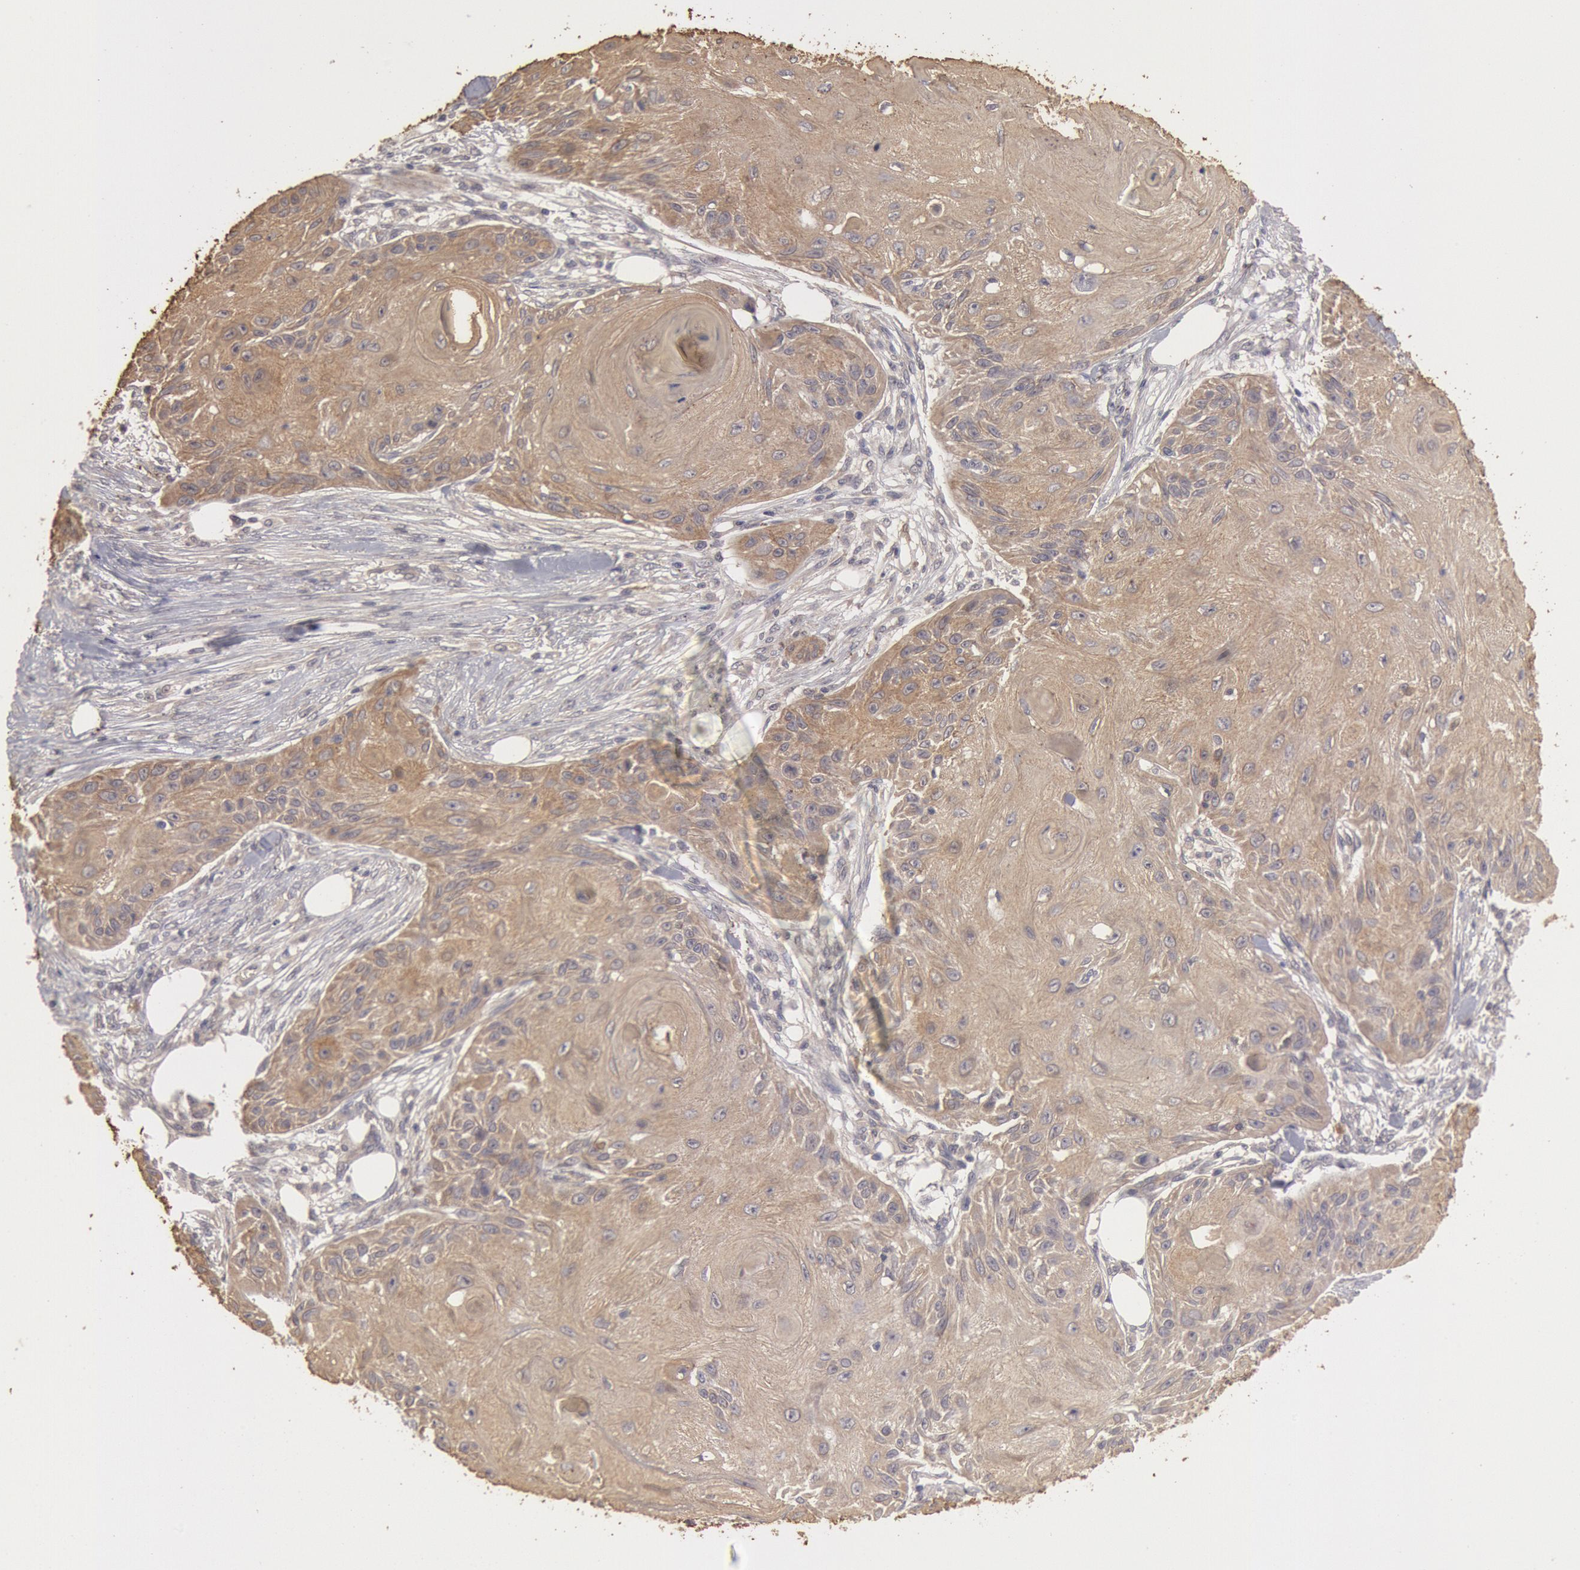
{"staining": {"intensity": "moderate", "quantity": ">75%", "location": "cytoplasmic/membranous"}, "tissue": "skin cancer", "cell_type": "Tumor cells", "image_type": "cancer", "snomed": [{"axis": "morphology", "description": "Squamous cell carcinoma, NOS"}, {"axis": "topography", "description": "Skin"}], "caption": "Squamous cell carcinoma (skin) was stained to show a protein in brown. There is medium levels of moderate cytoplasmic/membranous staining in approximately >75% of tumor cells.", "gene": "ZFP36L1", "patient": {"sex": "female", "age": 88}}